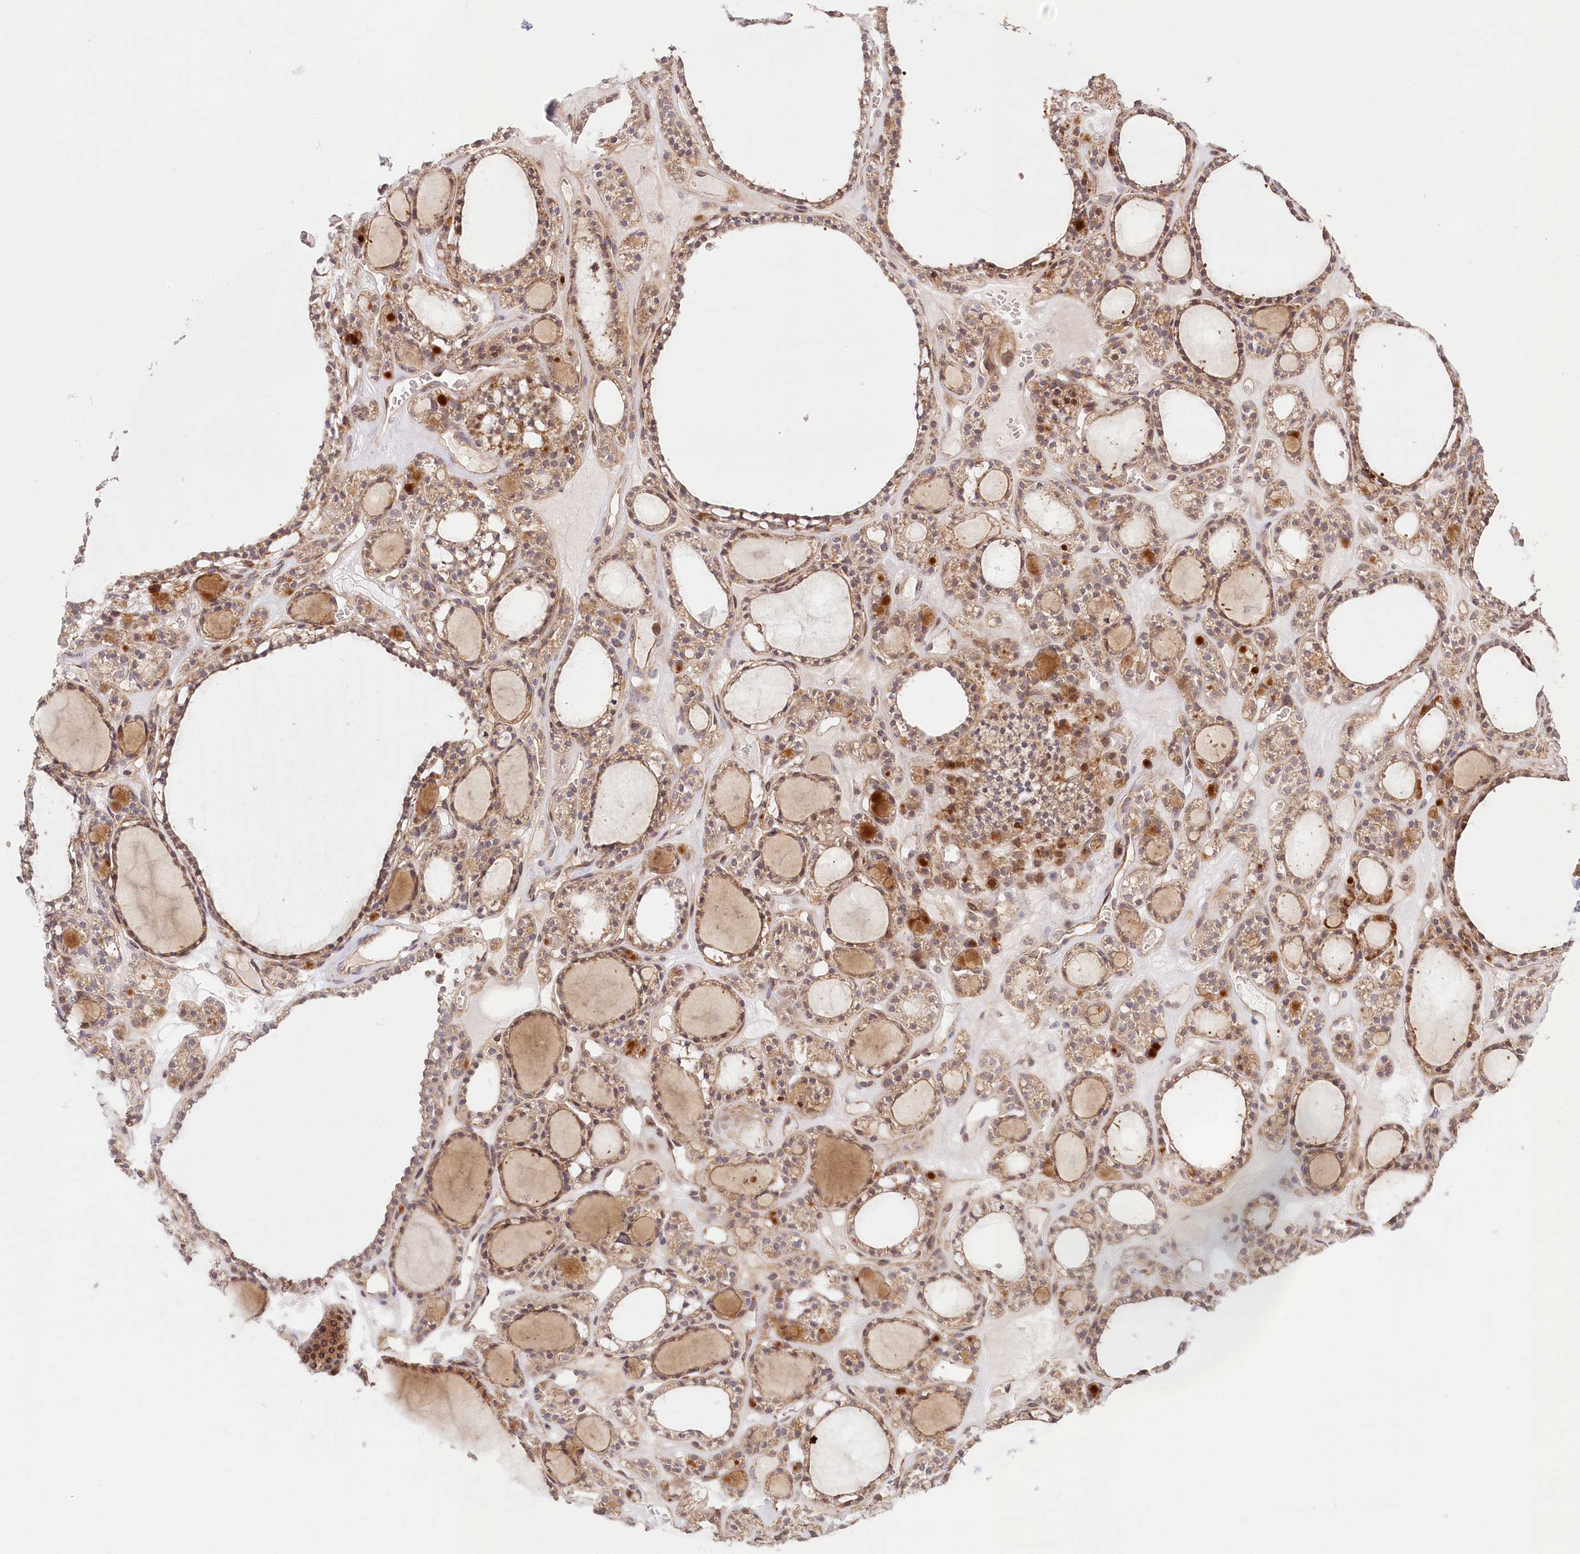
{"staining": {"intensity": "moderate", "quantity": ">75%", "location": "cytoplasmic/membranous"}, "tissue": "thyroid gland", "cell_type": "Glandular cells", "image_type": "normal", "snomed": [{"axis": "morphology", "description": "Normal tissue, NOS"}, {"axis": "topography", "description": "Thyroid gland"}], "caption": "IHC photomicrograph of unremarkable thyroid gland: thyroid gland stained using IHC demonstrates medium levels of moderate protein expression localized specifically in the cytoplasmic/membranous of glandular cells, appearing as a cytoplasmic/membranous brown color.", "gene": "CEP70", "patient": {"sex": "female", "age": 28}}